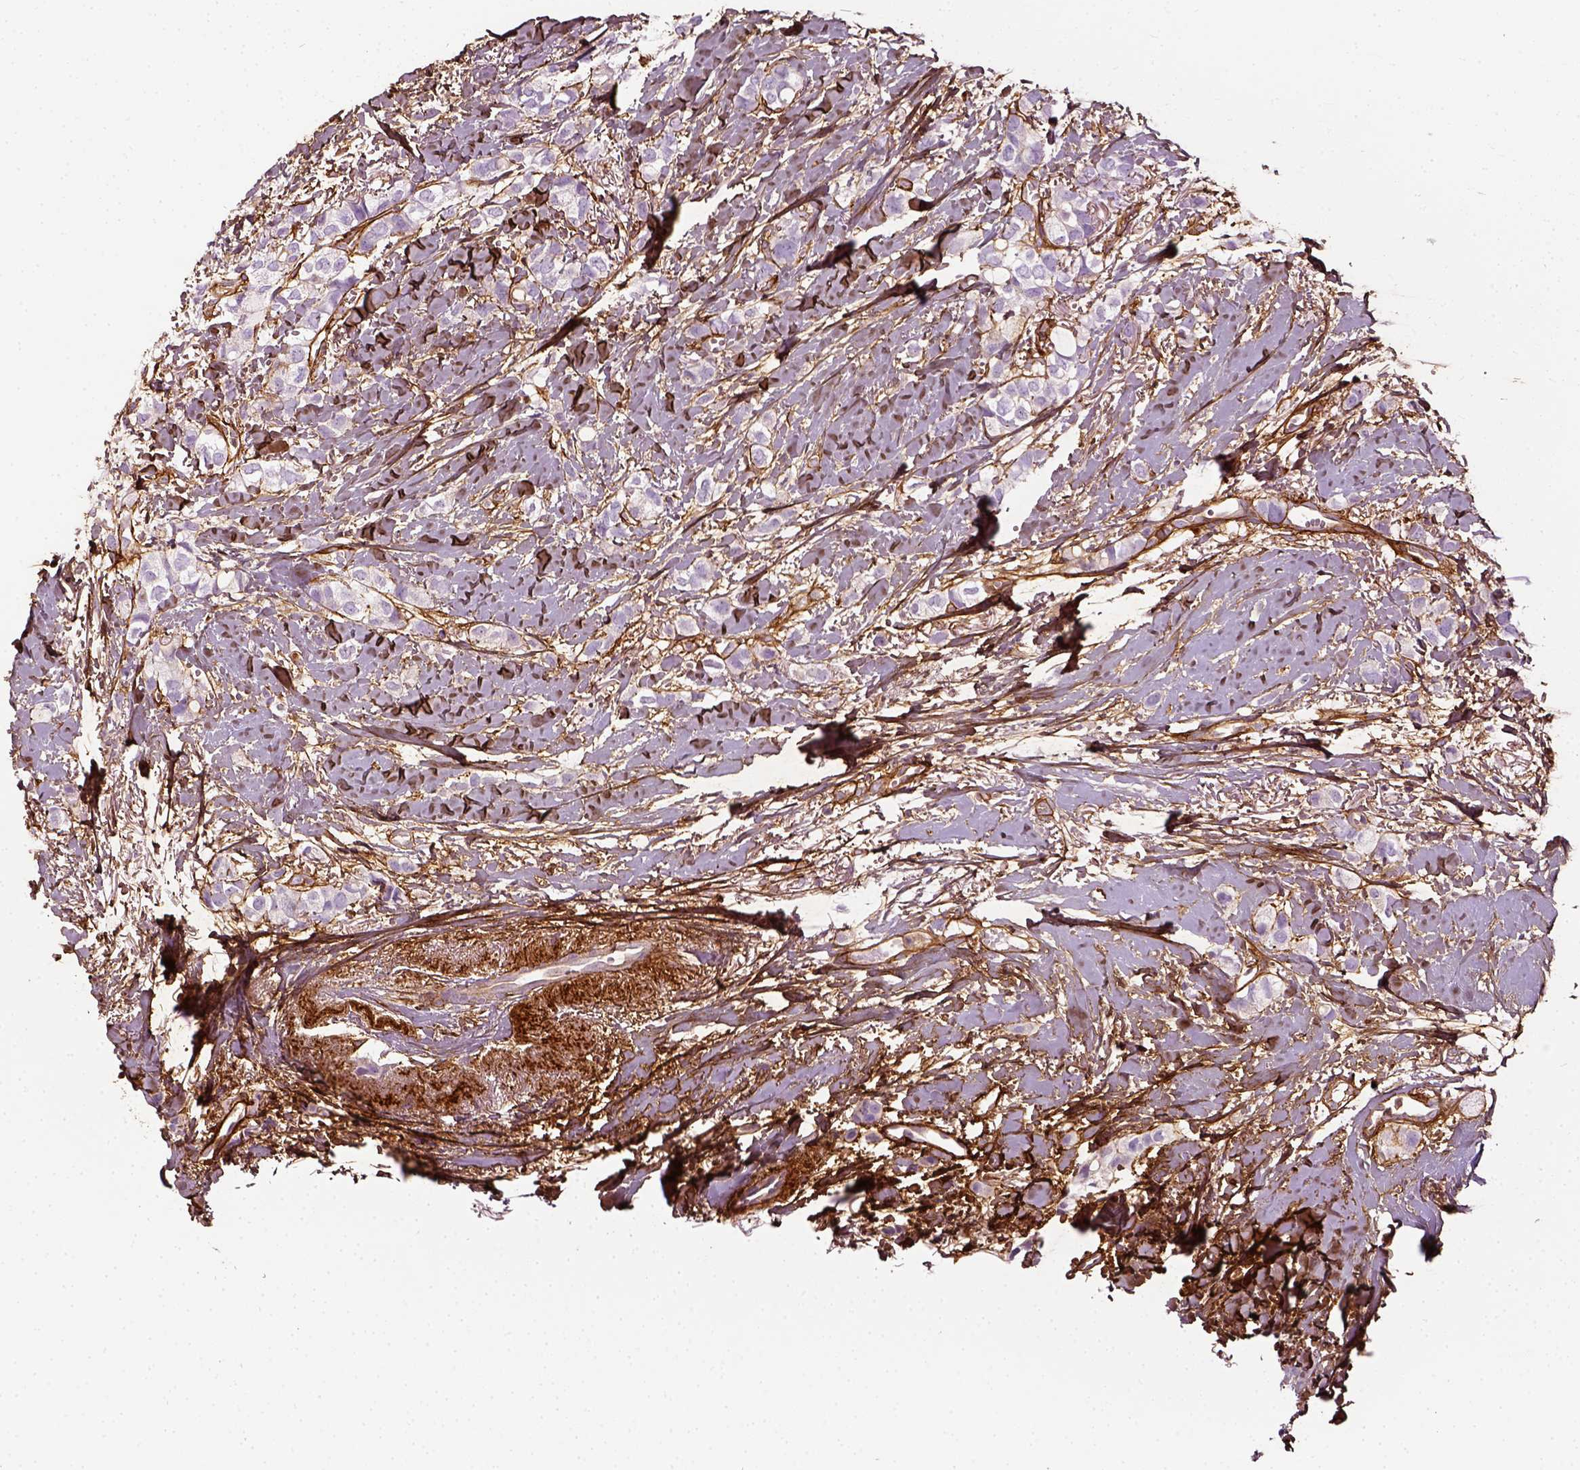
{"staining": {"intensity": "negative", "quantity": "none", "location": "none"}, "tissue": "breast cancer", "cell_type": "Tumor cells", "image_type": "cancer", "snomed": [{"axis": "morphology", "description": "Duct carcinoma"}, {"axis": "topography", "description": "Breast"}], "caption": "Protein analysis of breast cancer exhibits no significant positivity in tumor cells. Brightfield microscopy of IHC stained with DAB (brown) and hematoxylin (blue), captured at high magnification.", "gene": "COL6A2", "patient": {"sex": "female", "age": 85}}